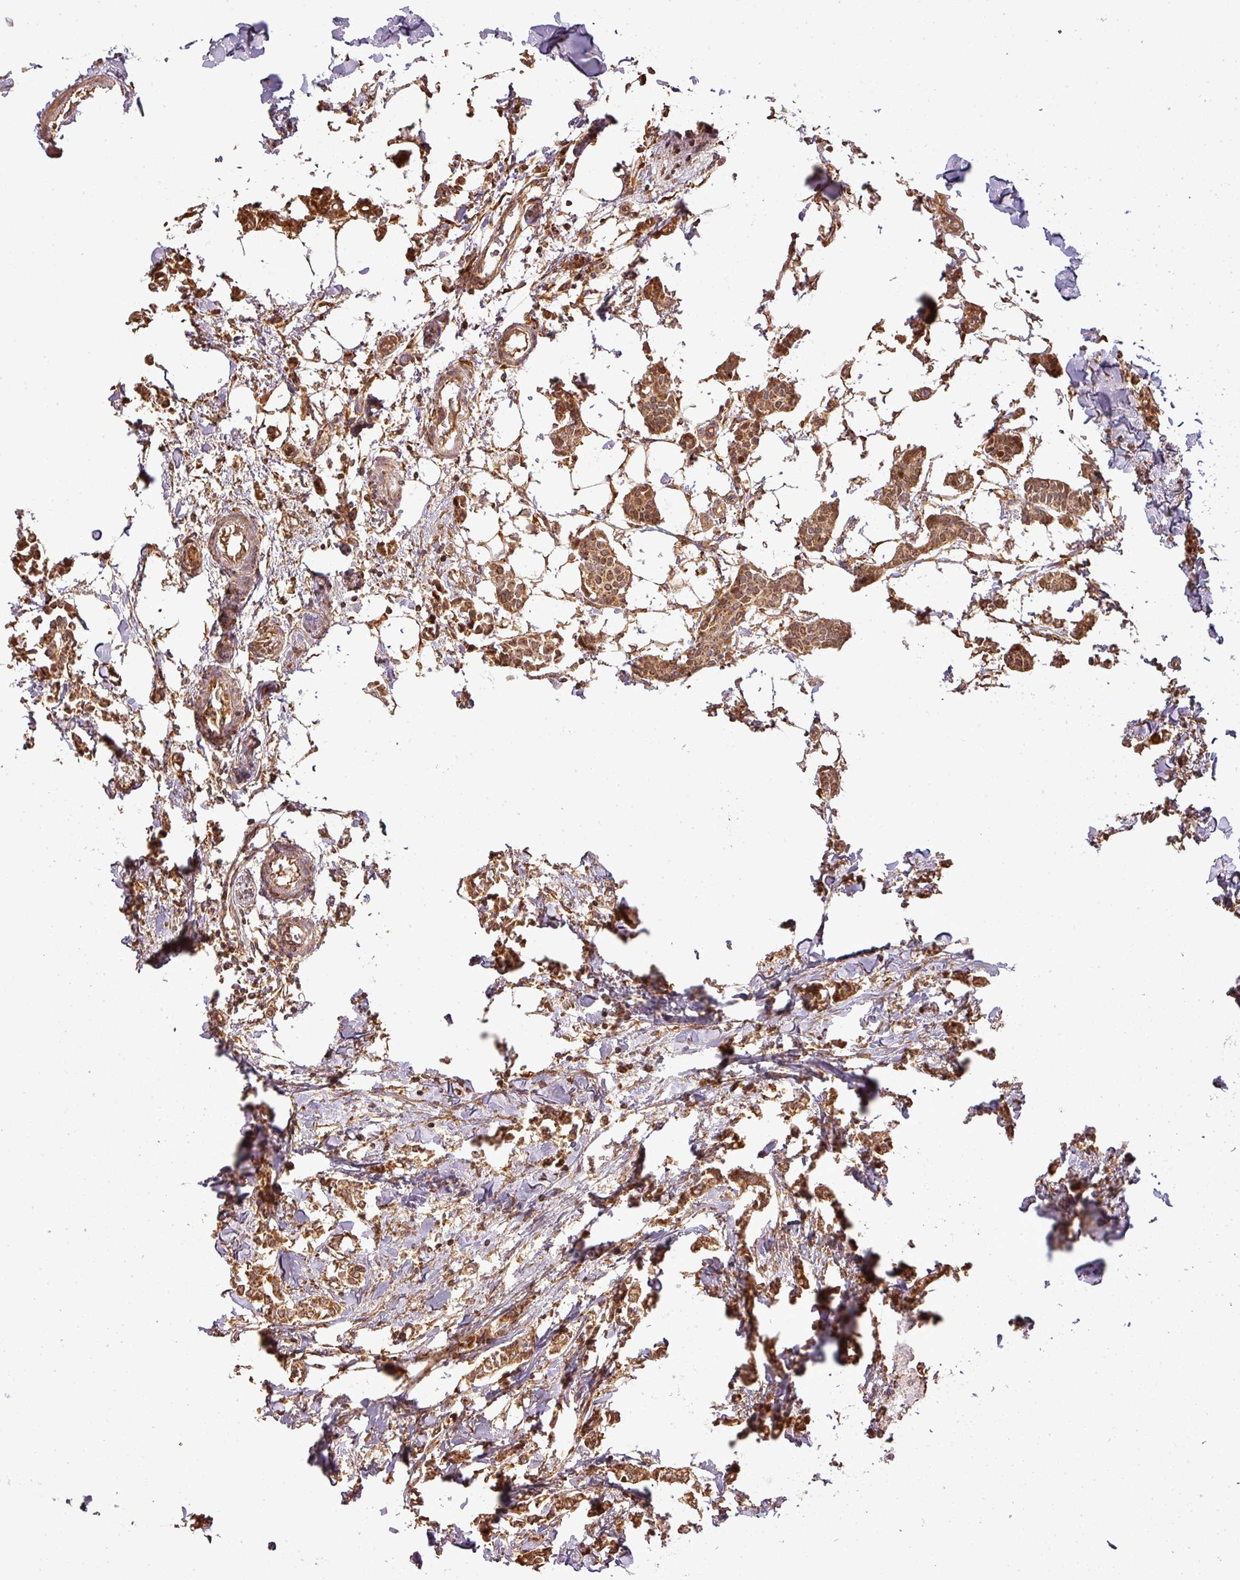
{"staining": {"intensity": "strong", "quantity": ">75%", "location": "cytoplasmic/membranous"}, "tissue": "breast cancer", "cell_type": "Tumor cells", "image_type": "cancer", "snomed": [{"axis": "morphology", "description": "Duct carcinoma"}, {"axis": "topography", "description": "Breast"}], "caption": "Immunohistochemistry of breast cancer shows high levels of strong cytoplasmic/membranous staining in approximately >75% of tumor cells.", "gene": "FAIM", "patient": {"sex": "female", "age": 41}}